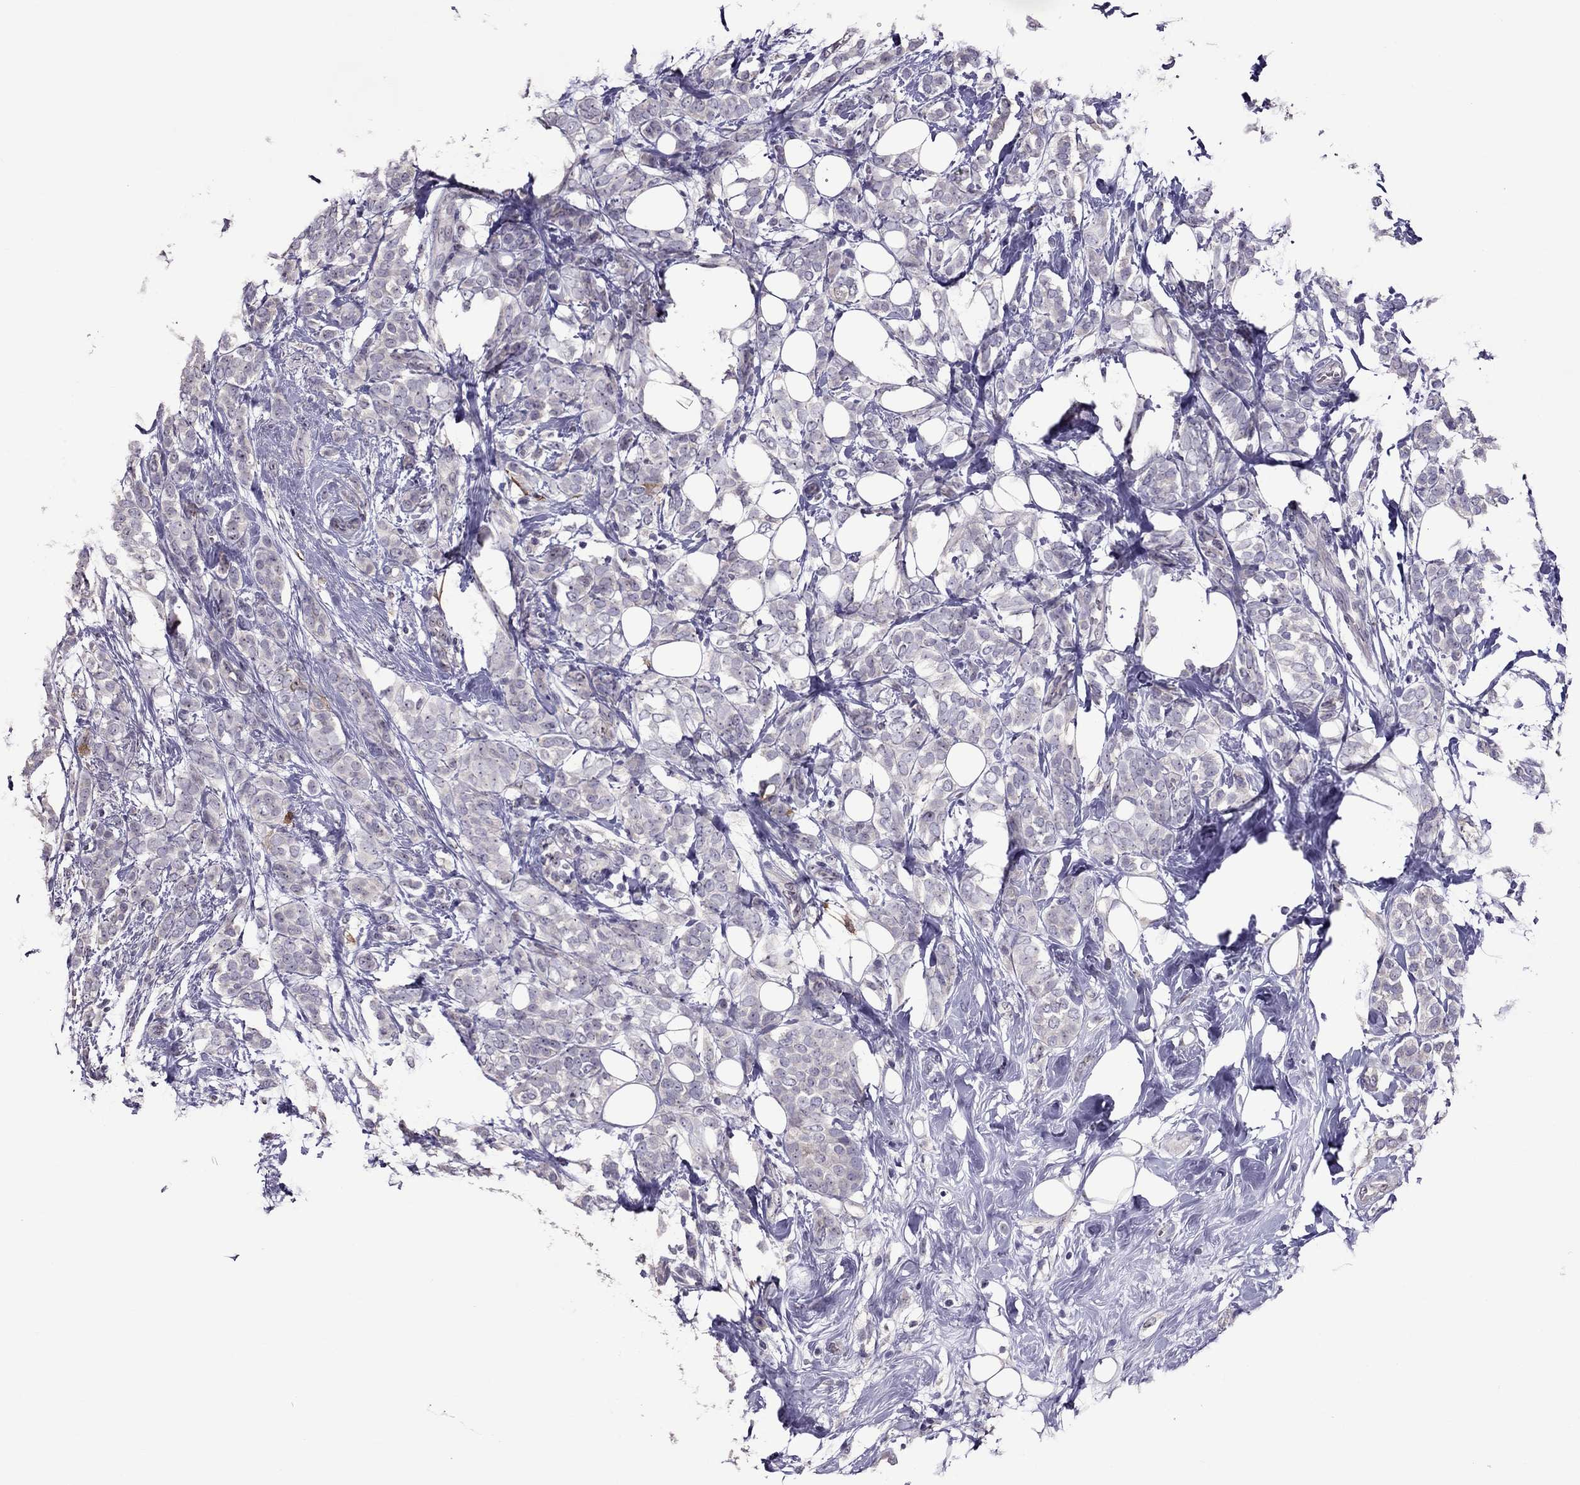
{"staining": {"intensity": "negative", "quantity": "none", "location": "none"}, "tissue": "breast cancer", "cell_type": "Tumor cells", "image_type": "cancer", "snomed": [{"axis": "morphology", "description": "Lobular carcinoma"}, {"axis": "topography", "description": "Breast"}], "caption": "A high-resolution histopathology image shows immunohistochemistry (IHC) staining of breast cancer (lobular carcinoma), which exhibits no significant staining in tumor cells.", "gene": "LRRC46", "patient": {"sex": "female", "age": 49}}